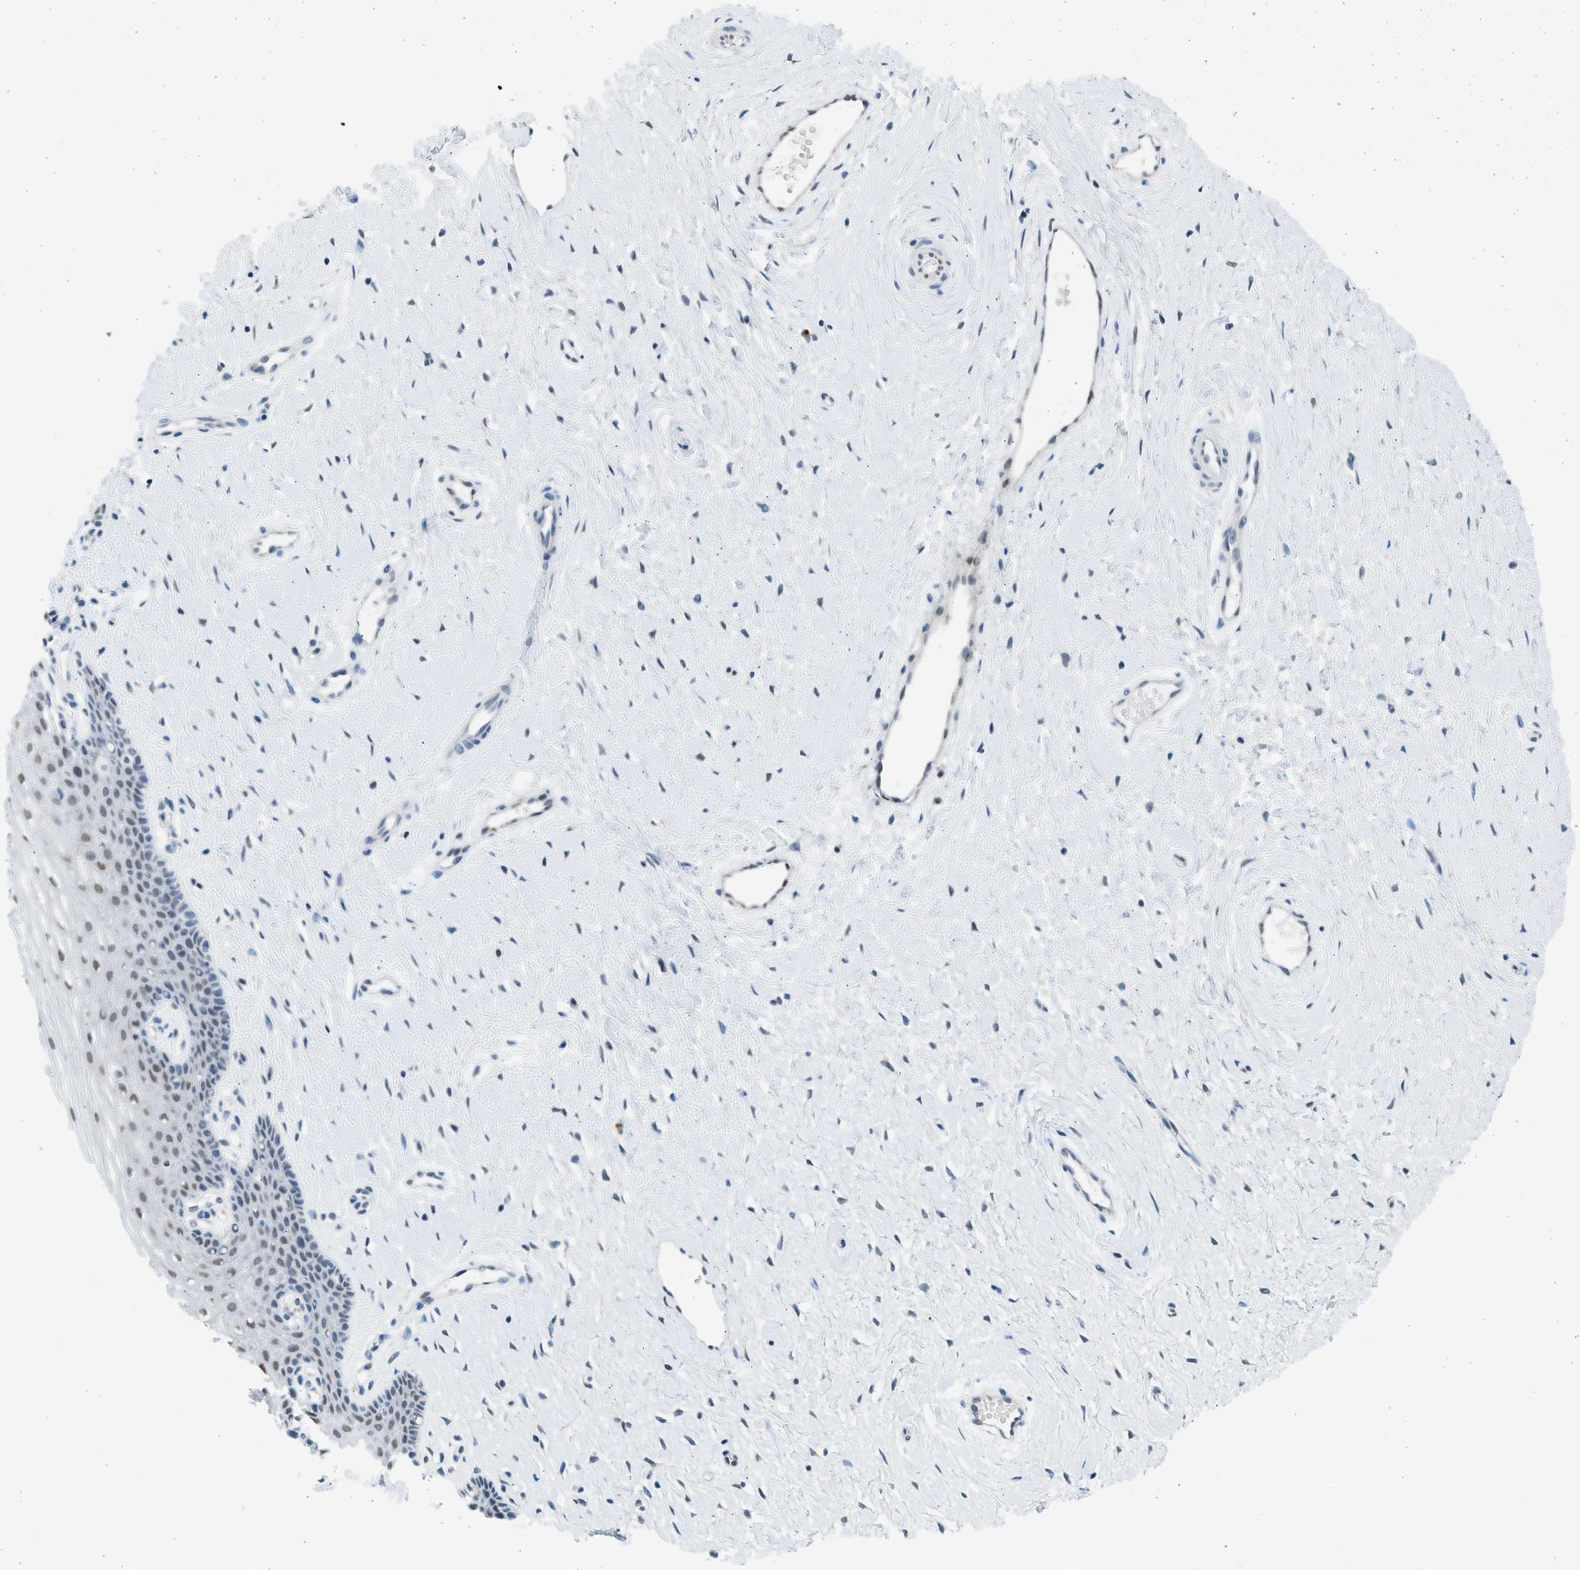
{"staining": {"intensity": "weak", "quantity": "<25%", "location": "nuclear"}, "tissue": "cervix", "cell_type": "Squamous epithelial cells", "image_type": "normal", "snomed": [{"axis": "morphology", "description": "Normal tissue, NOS"}, {"axis": "topography", "description": "Cervix"}], "caption": "Immunohistochemical staining of normal cervix shows no significant positivity in squamous epithelial cells. (Stains: DAB (3,3'-diaminobenzidine) immunohistochemistry with hematoxylin counter stain, Microscopy: brightfield microscopy at high magnification).", "gene": "HIPK1", "patient": {"sex": "female", "age": 39}}